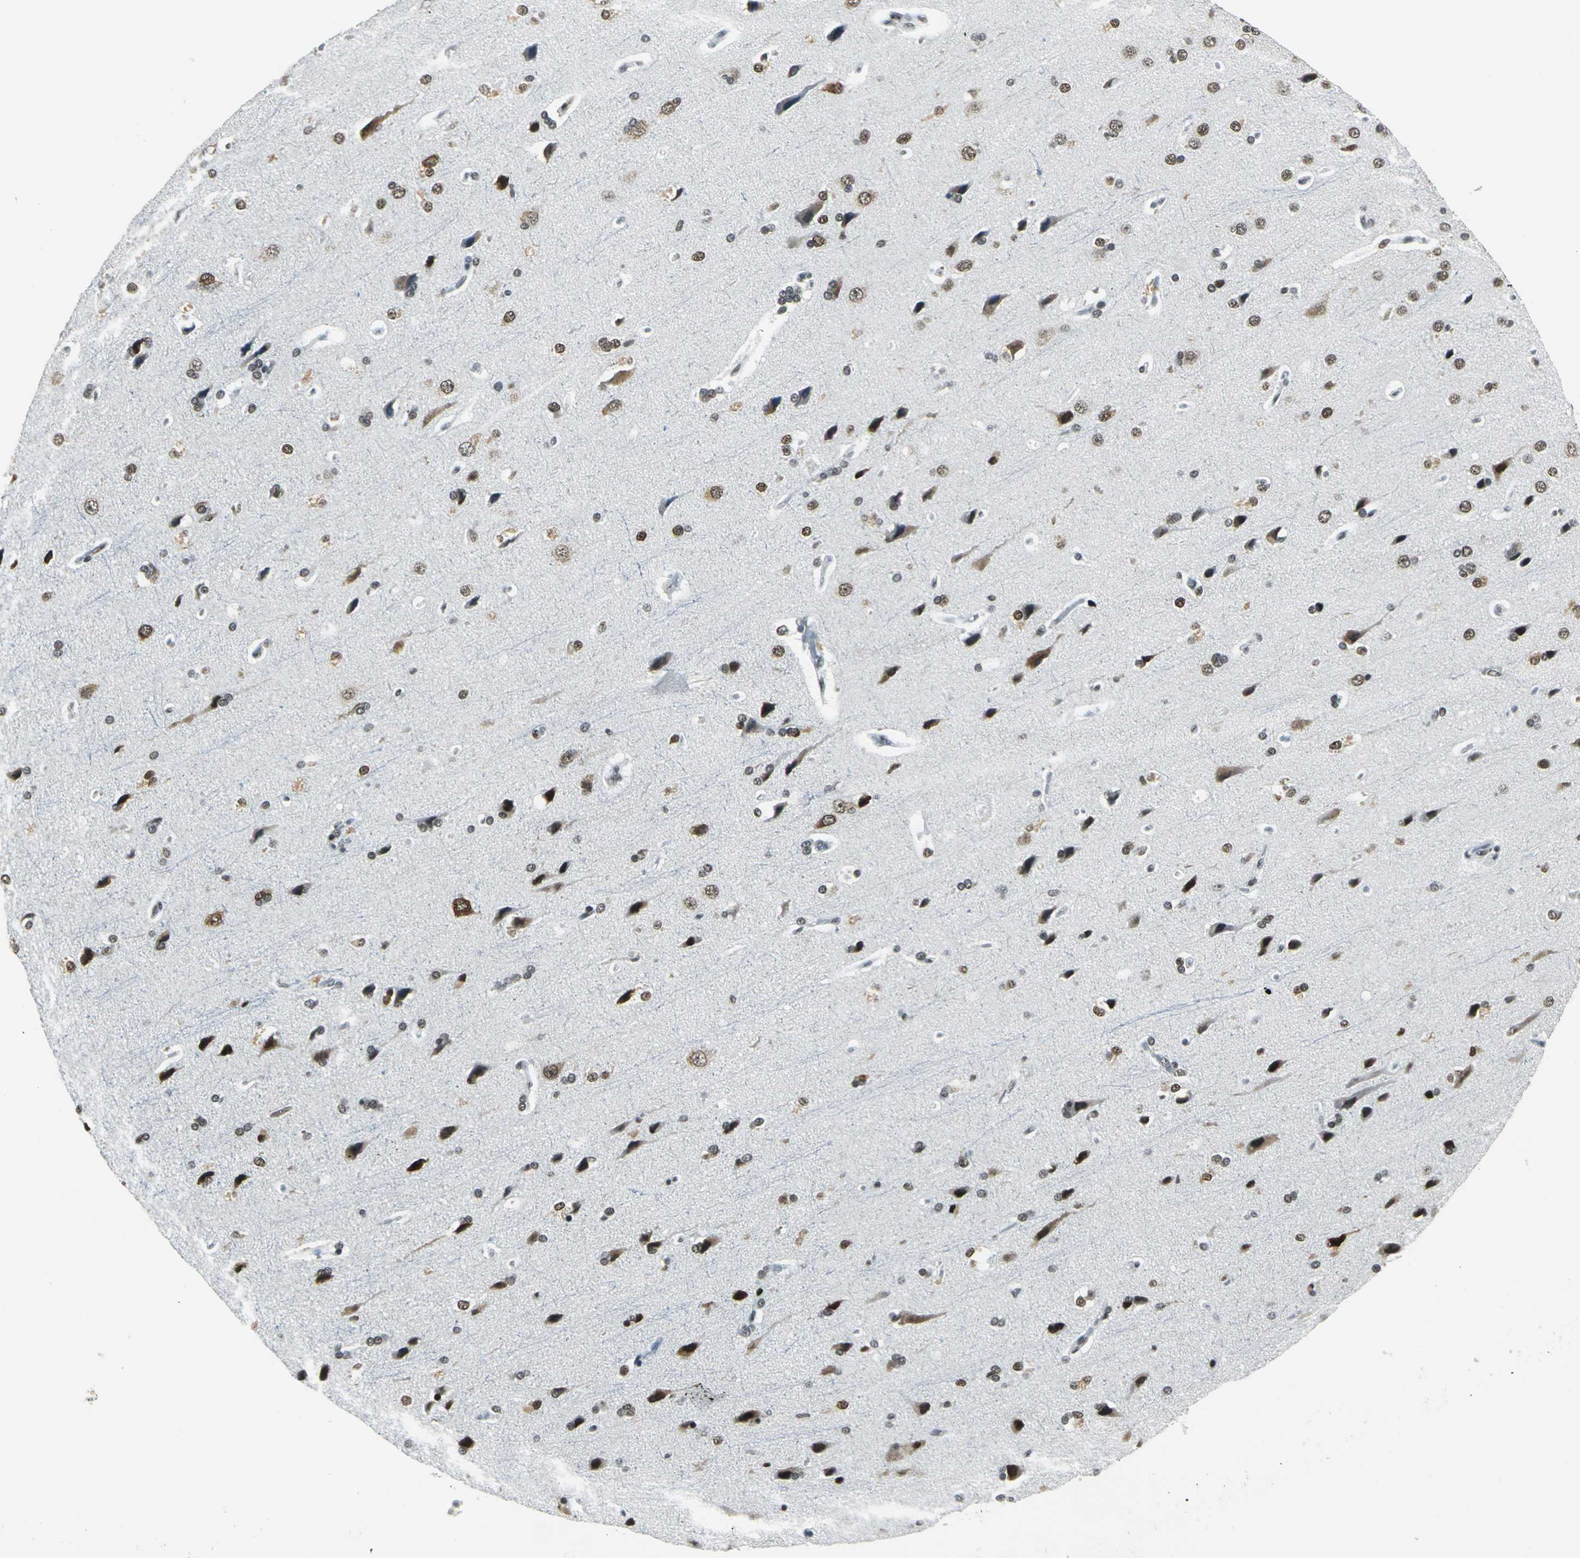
{"staining": {"intensity": "weak", "quantity": ">75%", "location": "cytoplasmic/membranous"}, "tissue": "cerebral cortex", "cell_type": "Endothelial cells", "image_type": "normal", "snomed": [{"axis": "morphology", "description": "Normal tissue, NOS"}, {"axis": "topography", "description": "Cerebral cortex"}], "caption": "The image displays staining of normal cerebral cortex, revealing weak cytoplasmic/membranous protein expression (brown color) within endothelial cells. (brown staining indicates protein expression, while blue staining denotes nuclei).", "gene": "ADNP", "patient": {"sex": "male", "age": 62}}